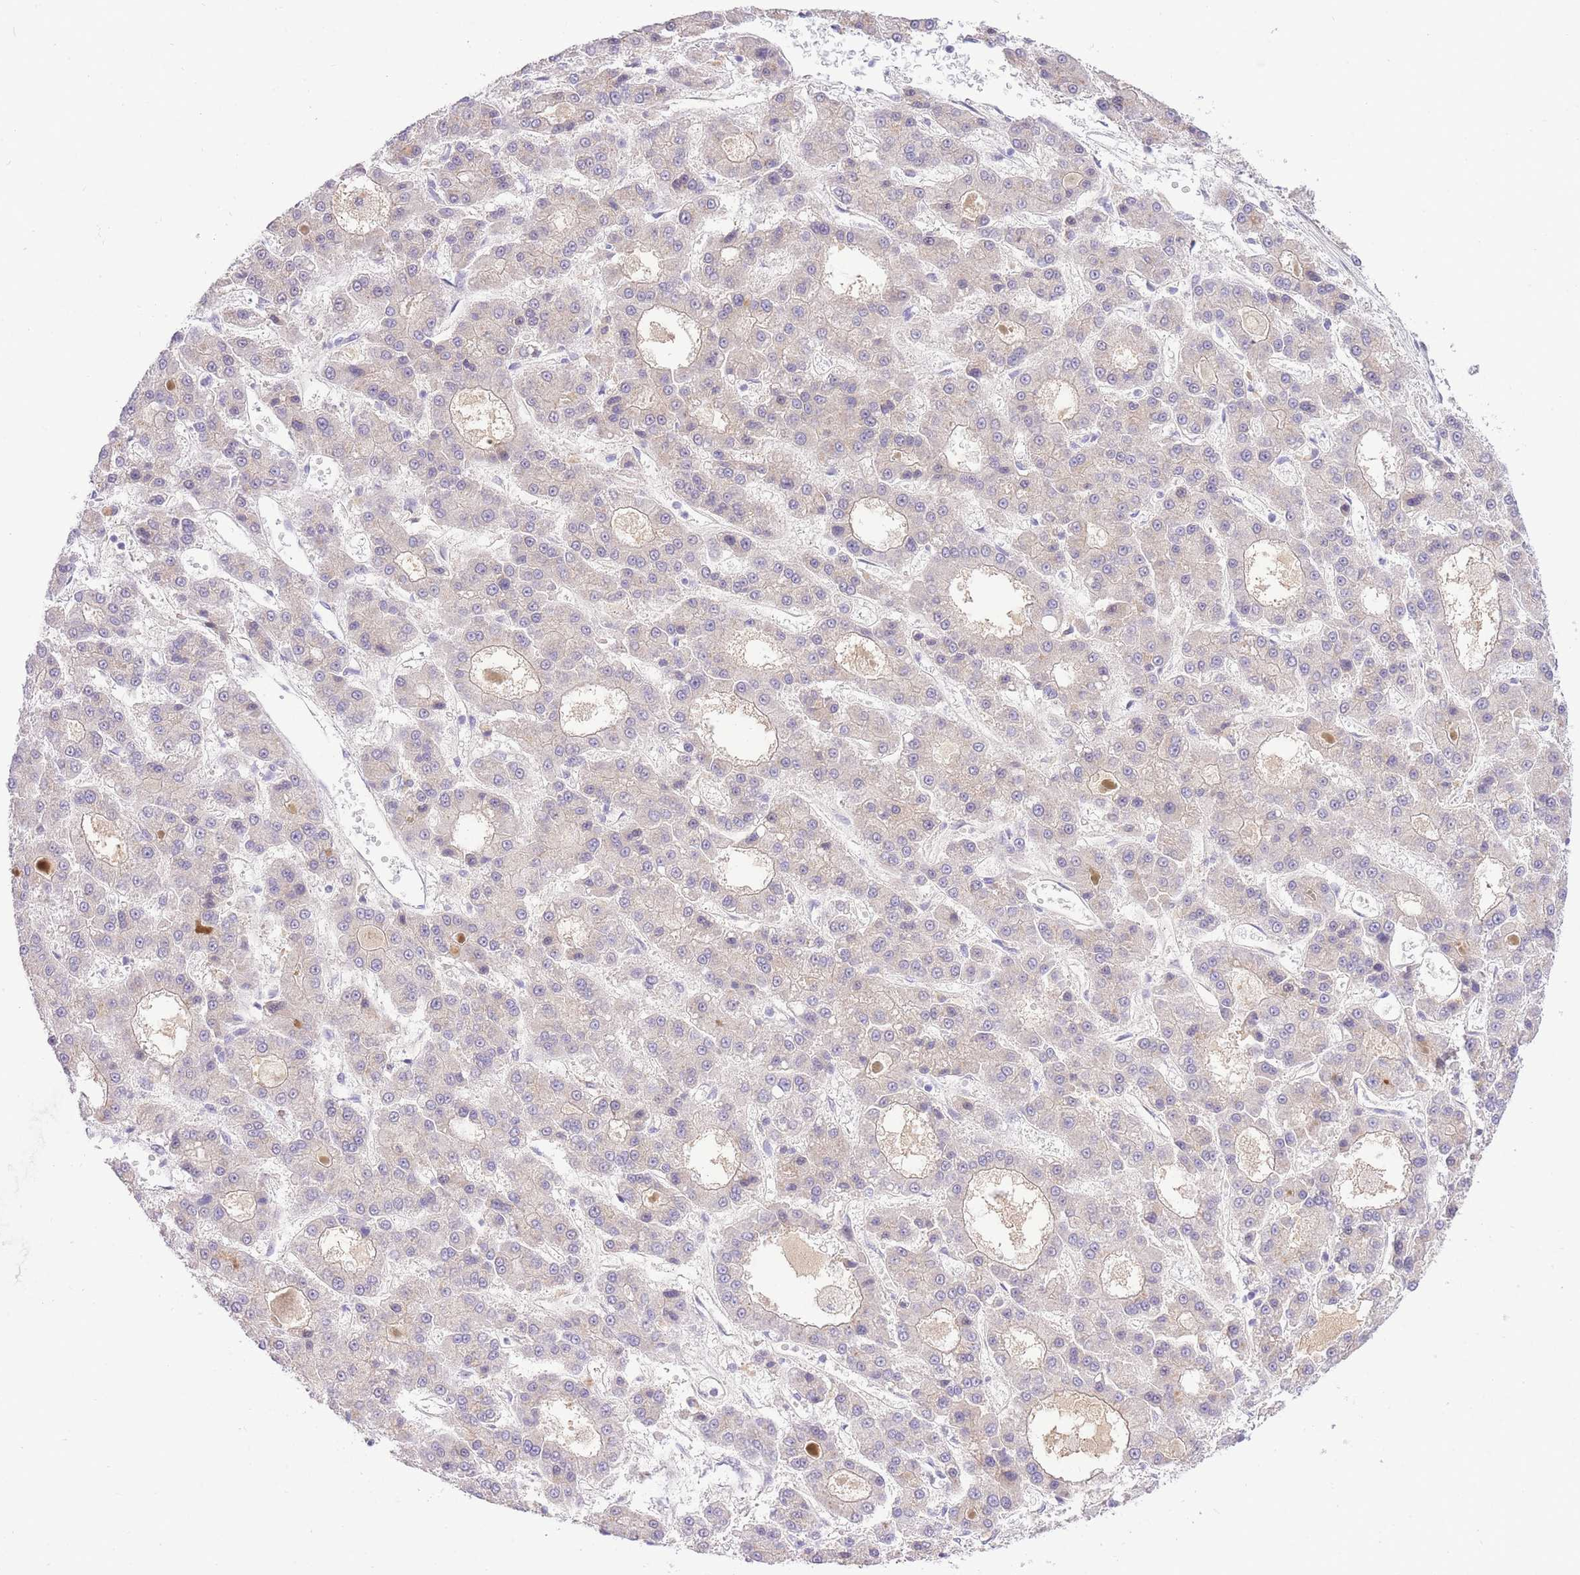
{"staining": {"intensity": "negative", "quantity": "none", "location": "none"}, "tissue": "liver cancer", "cell_type": "Tumor cells", "image_type": "cancer", "snomed": [{"axis": "morphology", "description": "Carcinoma, Hepatocellular, NOS"}, {"axis": "topography", "description": "Liver"}], "caption": "Hepatocellular carcinoma (liver) stained for a protein using immunohistochemistry demonstrates no staining tumor cells.", "gene": "LIPH", "patient": {"sex": "male", "age": 70}}